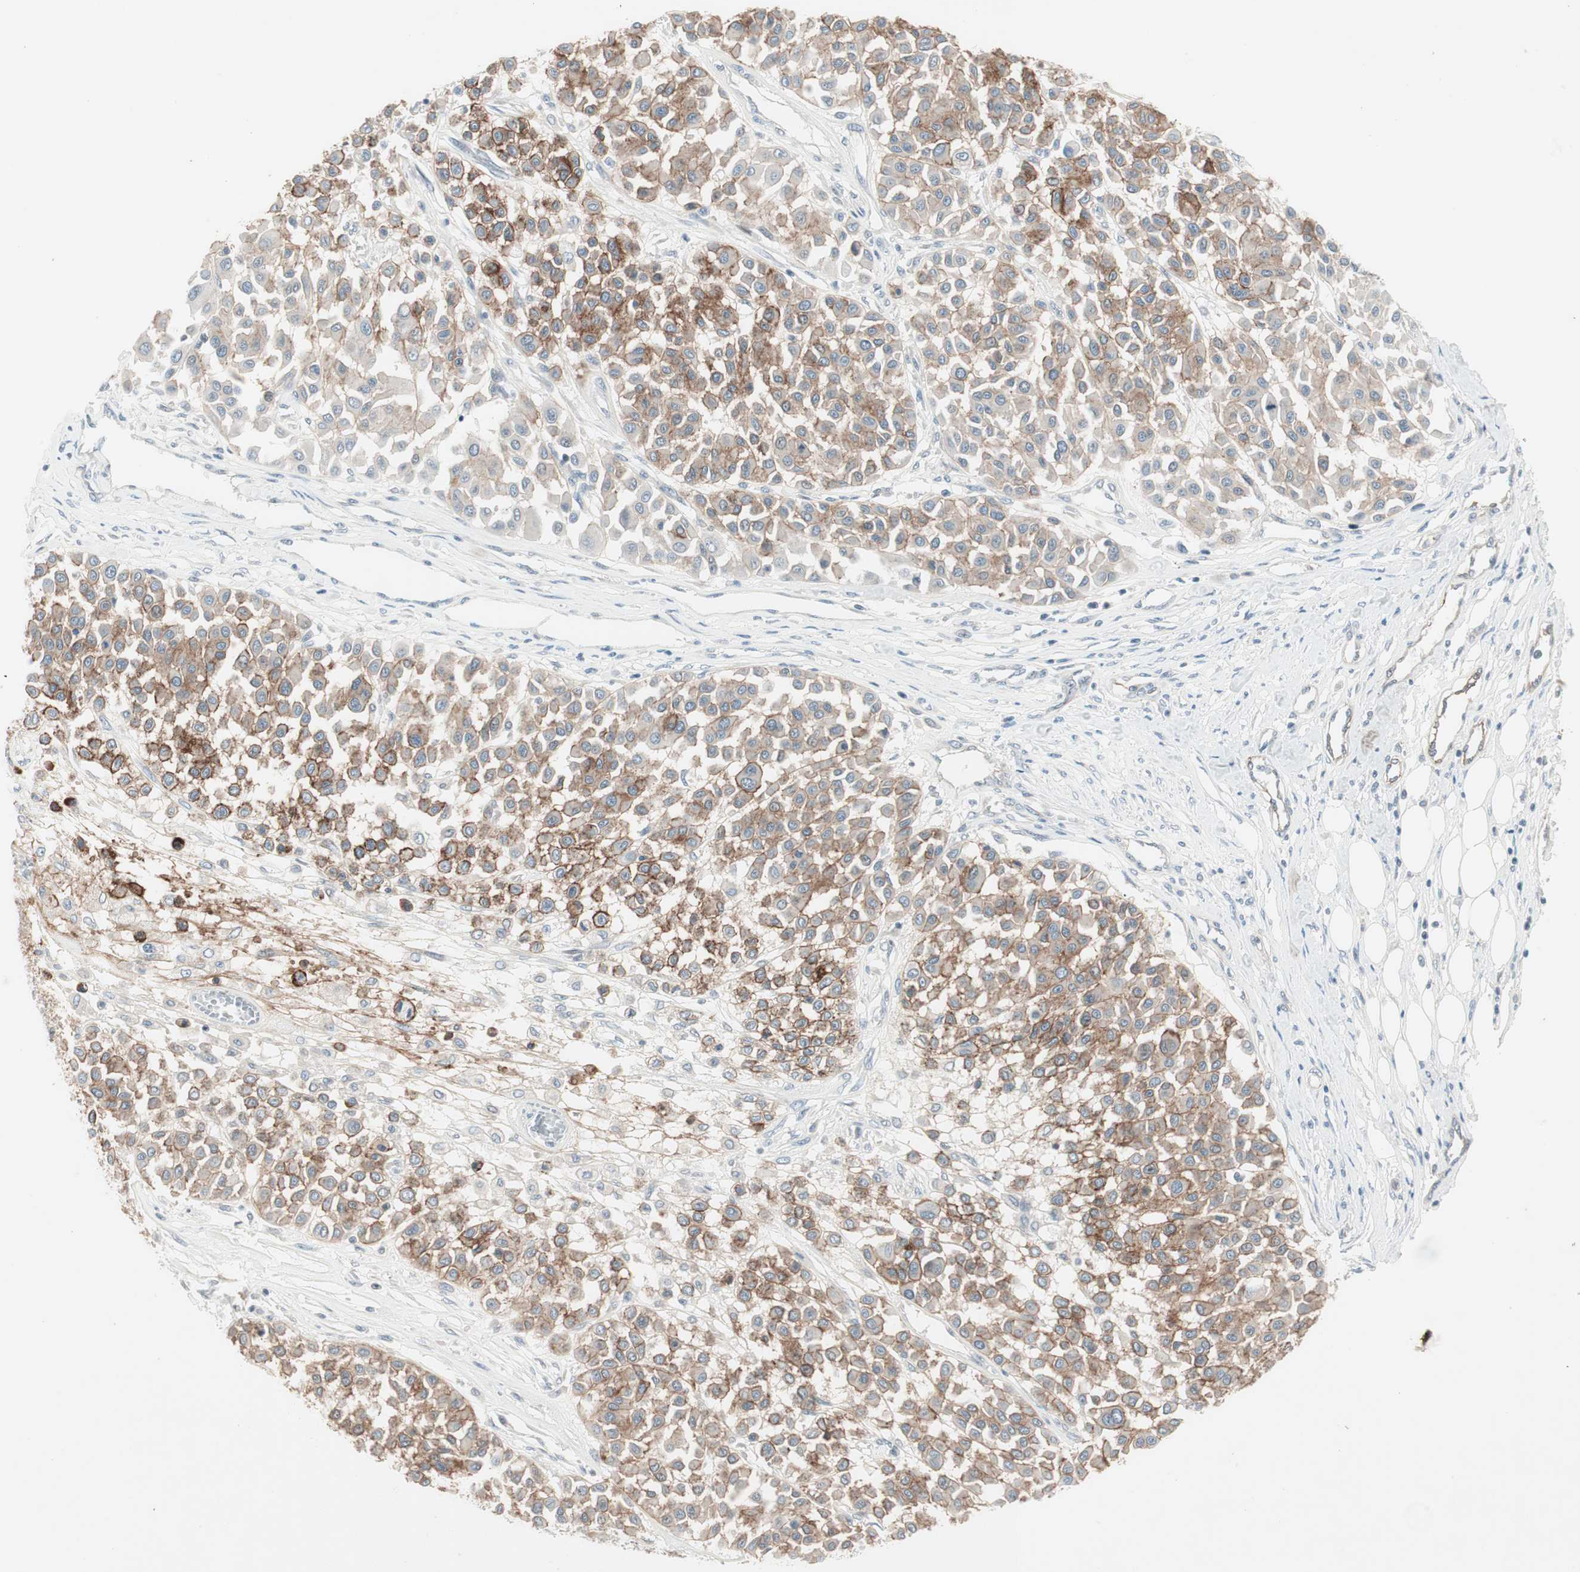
{"staining": {"intensity": "strong", "quantity": "25%-75%", "location": "cytoplasmic/membranous"}, "tissue": "melanoma", "cell_type": "Tumor cells", "image_type": "cancer", "snomed": [{"axis": "morphology", "description": "Malignant melanoma, Metastatic site"}, {"axis": "topography", "description": "Soft tissue"}], "caption": "Strong cytoplasmic/membranous positivity is present in about 25%-75% of tumor cells in melanoma.", "gene": "ITGB4", "patient": {"sex": "male", "age": 41}}